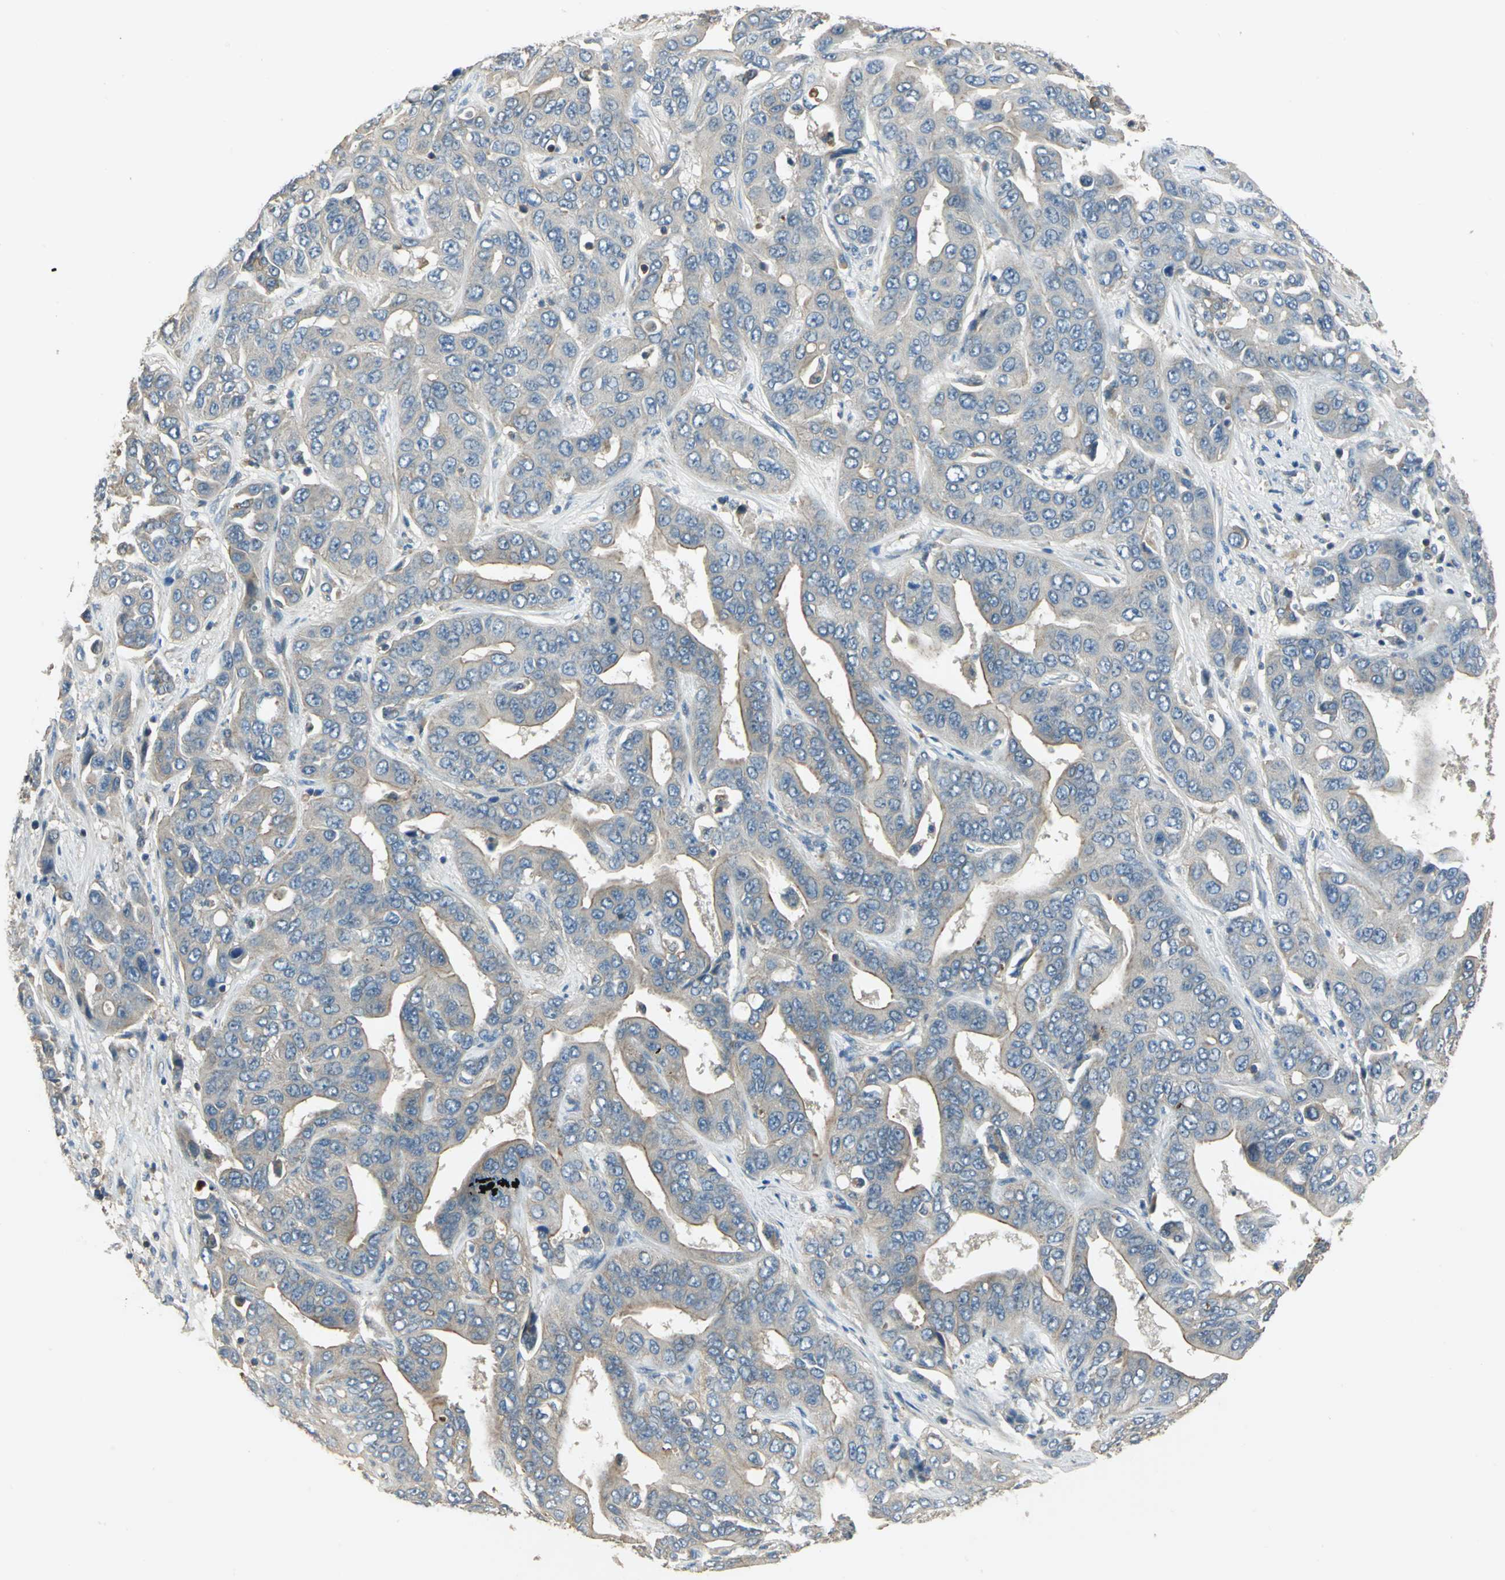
{"staining": {"intensity": "weak", "quantity": ">75%", "location": "cytoplasmic/membranous"}, "tissue": "liver cancer", "cell_type": "Tumor cells", "image_type": "cancer", "snomed": [{"axis": "morphology", "description": "Cholangiocarcinoma"}, {"axis": "topography", "description": "Liver"}], "caption": "Immunohistochemical staining of human liver cancer displays low levels of weak cytoplasmic/membranous protein staining in about >75% of tumor cells. (IHC, brightfield microscopy, high magnification).", "gene": "RAPGEF1", "patient": {"sex": "female", "age": 52}}